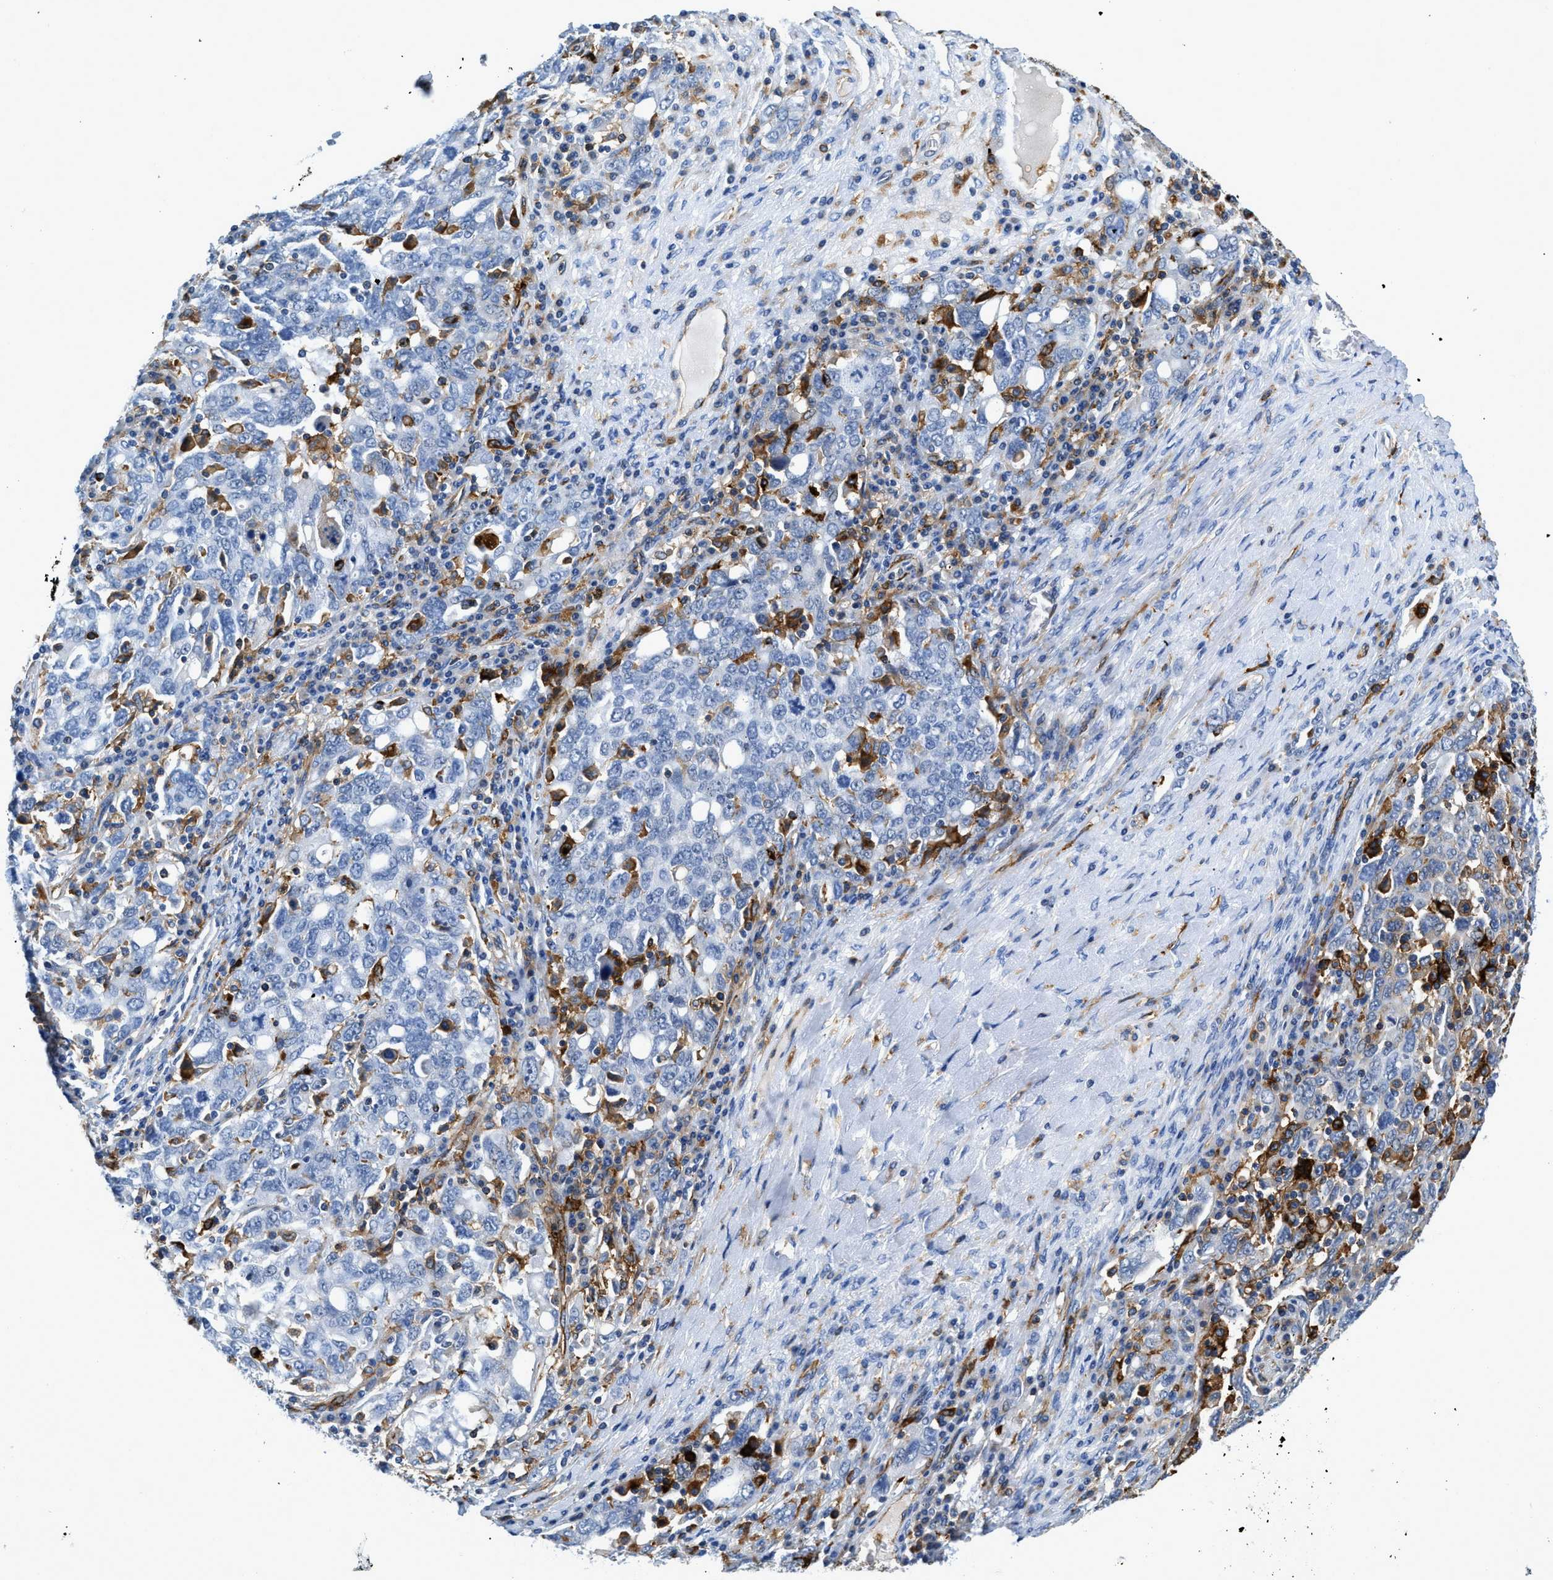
{"staining": {"intensity": "negative", "quantity": "none", "location": "none"}, "tissue": "ovarian cancer", "cell_type": "Tumor cells", "image_type": "cancer", "snomed": [{"axis": "morphology", "description": "Carcinoma, endometroid"}, {"axis": "topography", "description": "Ovary"}], "caption": "Immunohistochemistry image of neoplastic tissue: ovarian cancer (endometroid carcinoma) stained with DAB shows no significant protein expression in tumor cells.", "gene": "CD226", "patient": {"sex": "female", "age": 62}}